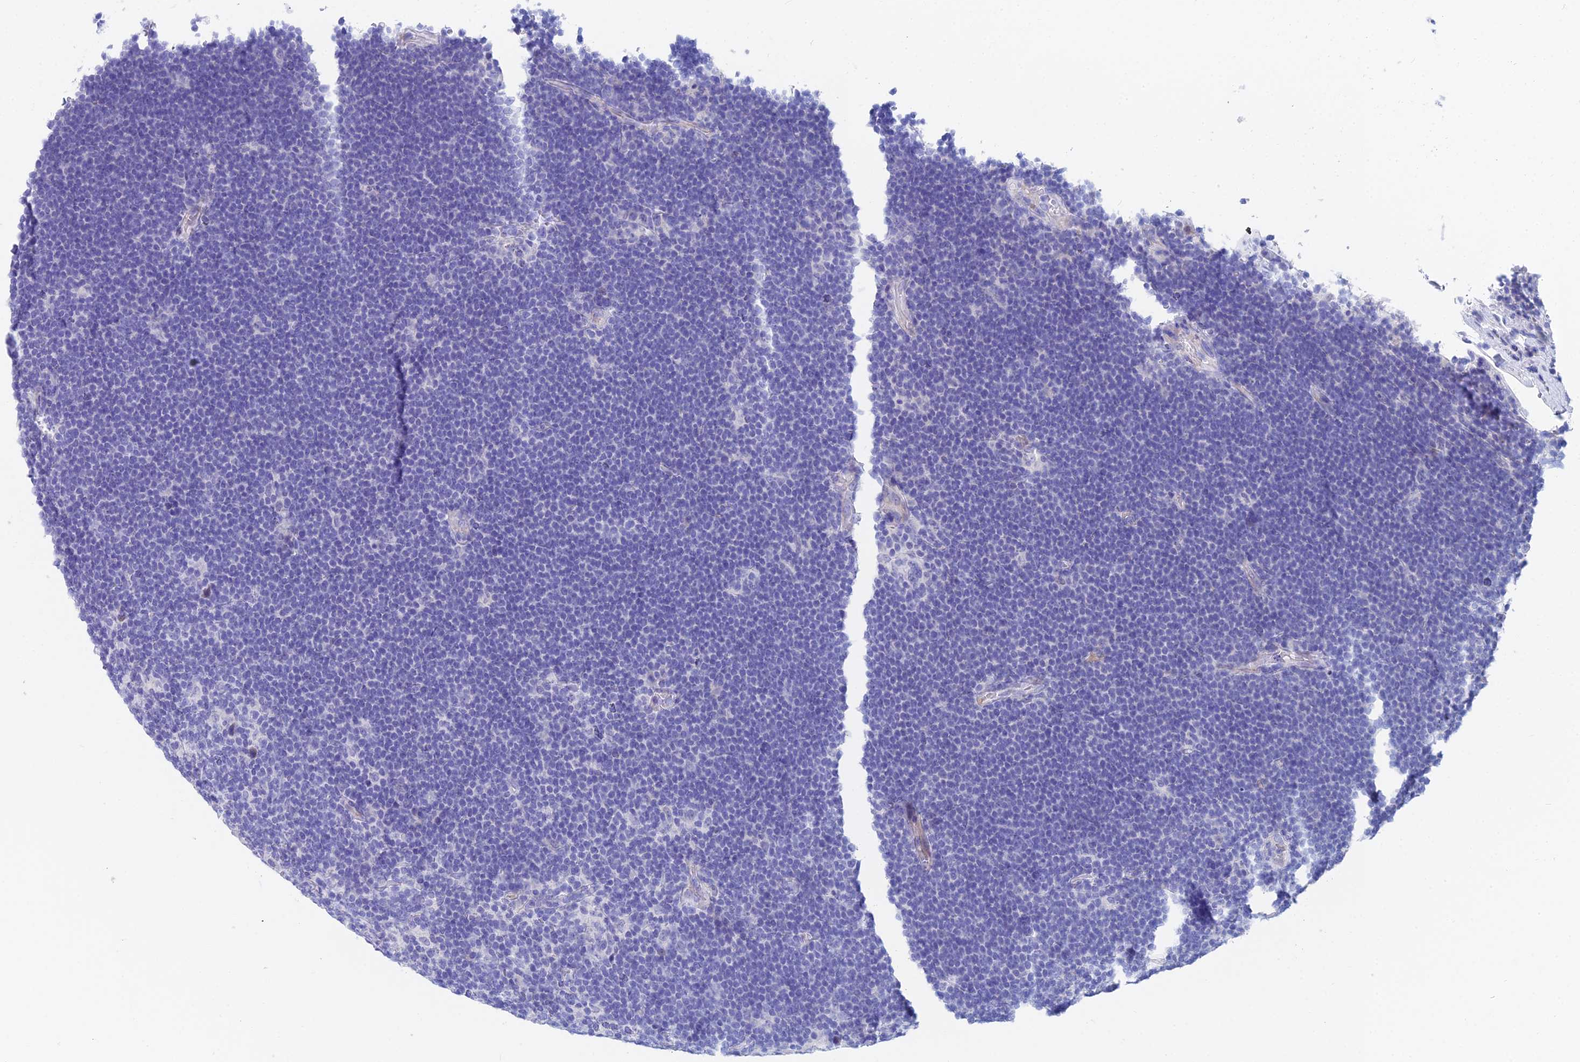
{"staining": {"intensity": "negative", "quantity": "none", "location": "none"}, "tissue": "lymphoma", "cell_type": "Tumor cells", "image_type": "cancer", "snomed": [{"axis": "morphology", "description": "Hodgkin's disease, NOS"}, {"axis": "topography", "description": "Lymph node"}], "caption": "This is an immunohistochemistry photomicrograph of human Hodgkin's disease. There is no positivity in tumor cells.", "gene": "HSPA1L", "patient": {"sex": "female", "age": 57}}